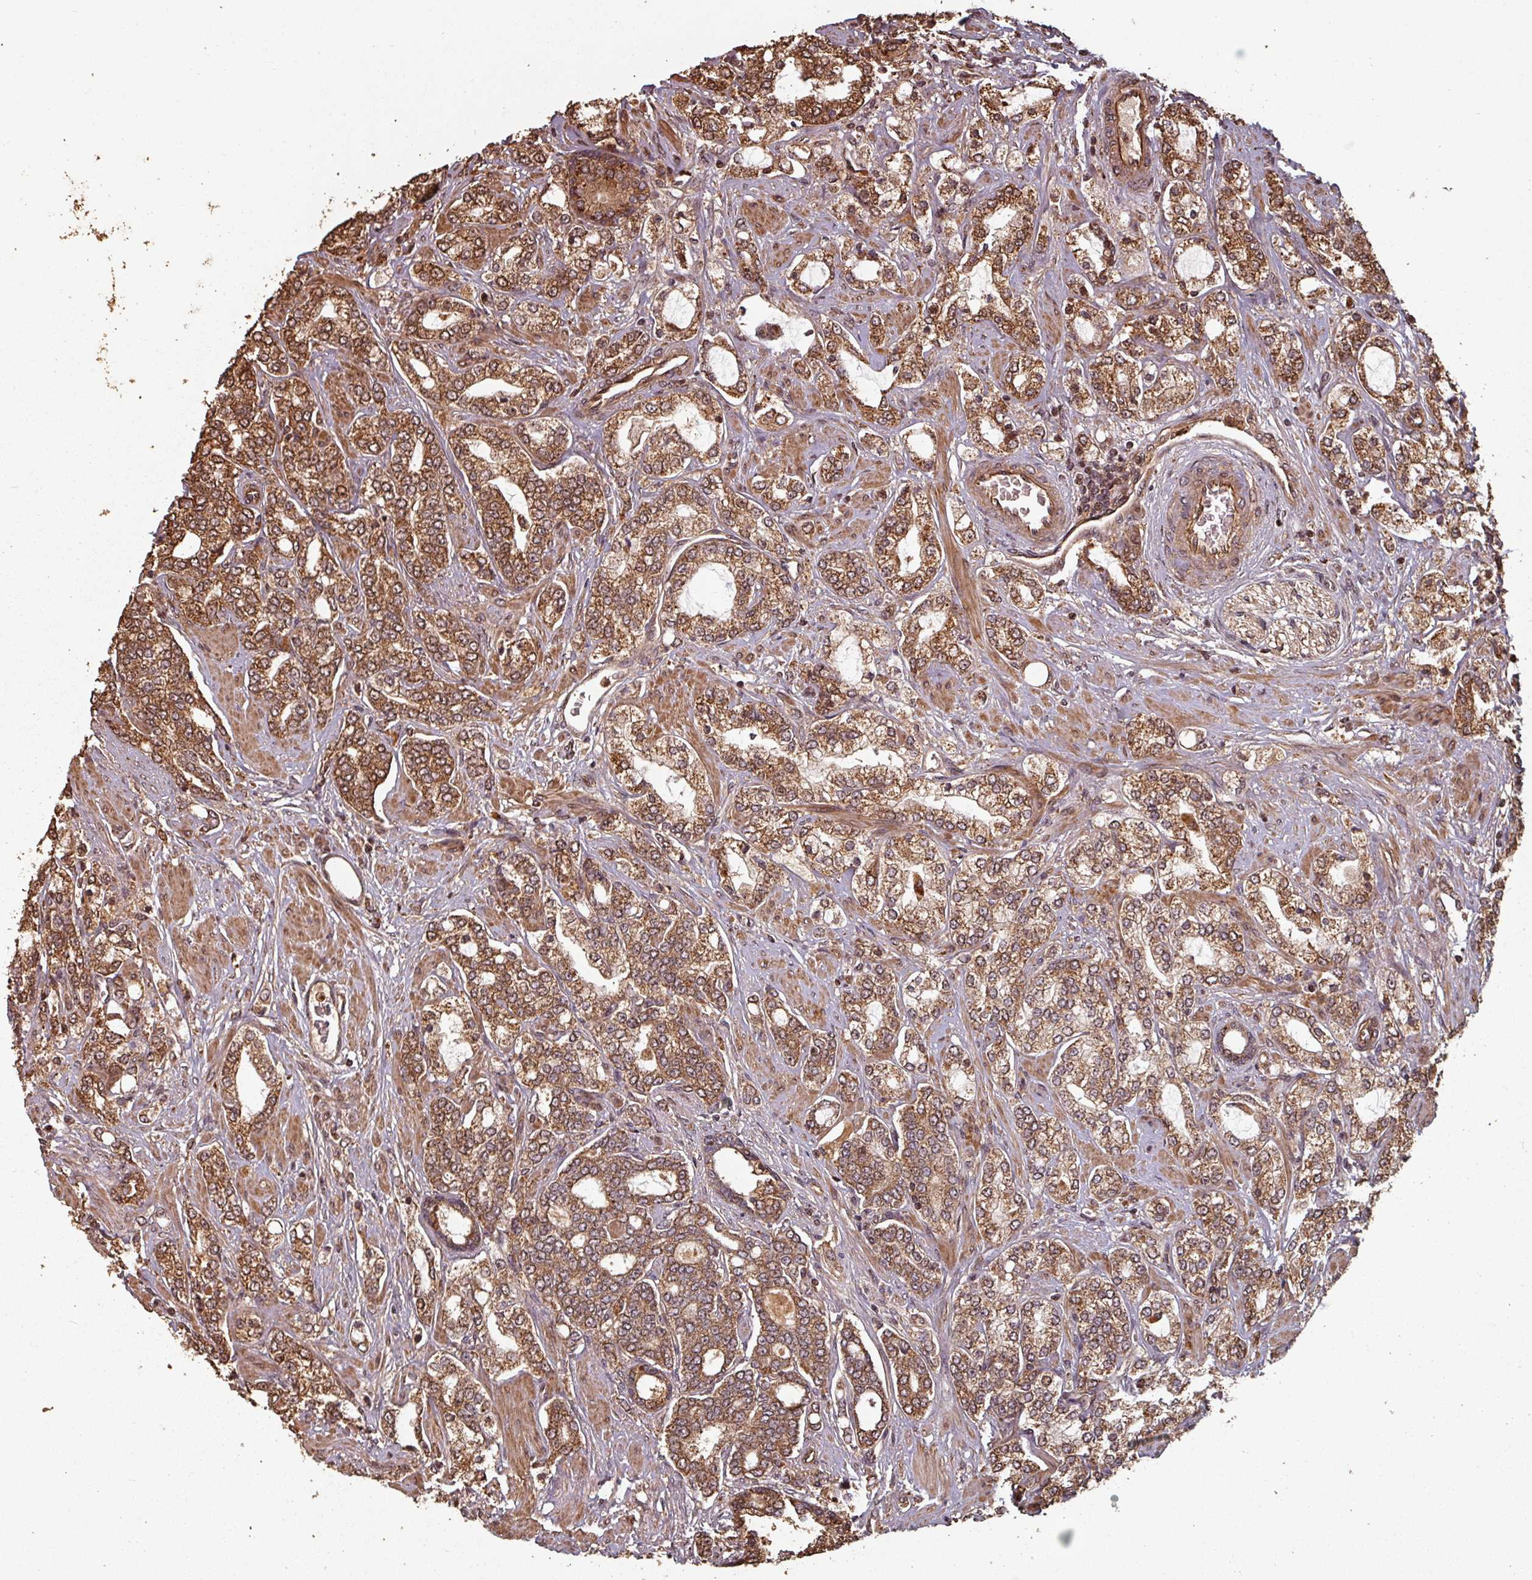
{"staining": {"intensity": "strong", "quantity": ">75%", "location": "cytoplasmic/membranous,nuclear"}, "tissue": "prostate cancer", "cell_type": "Tumor cells", "image_type": "cancer", "snomed": [{"axis": "morphology", "description": "Adenocarcinoma, High grade"}, {"axis": "topography", "description": "Prostate"}], "caption": "This is a photomicrograph of immunohistochemistry (IHC) staining of high-grade adenocarcinoma (prostate), which shows strong staining in the cytoplasmic/membranous and nuclear of tumor cells.", "gene": "EID1", "patient": {"sex": "male", "age": 64}}